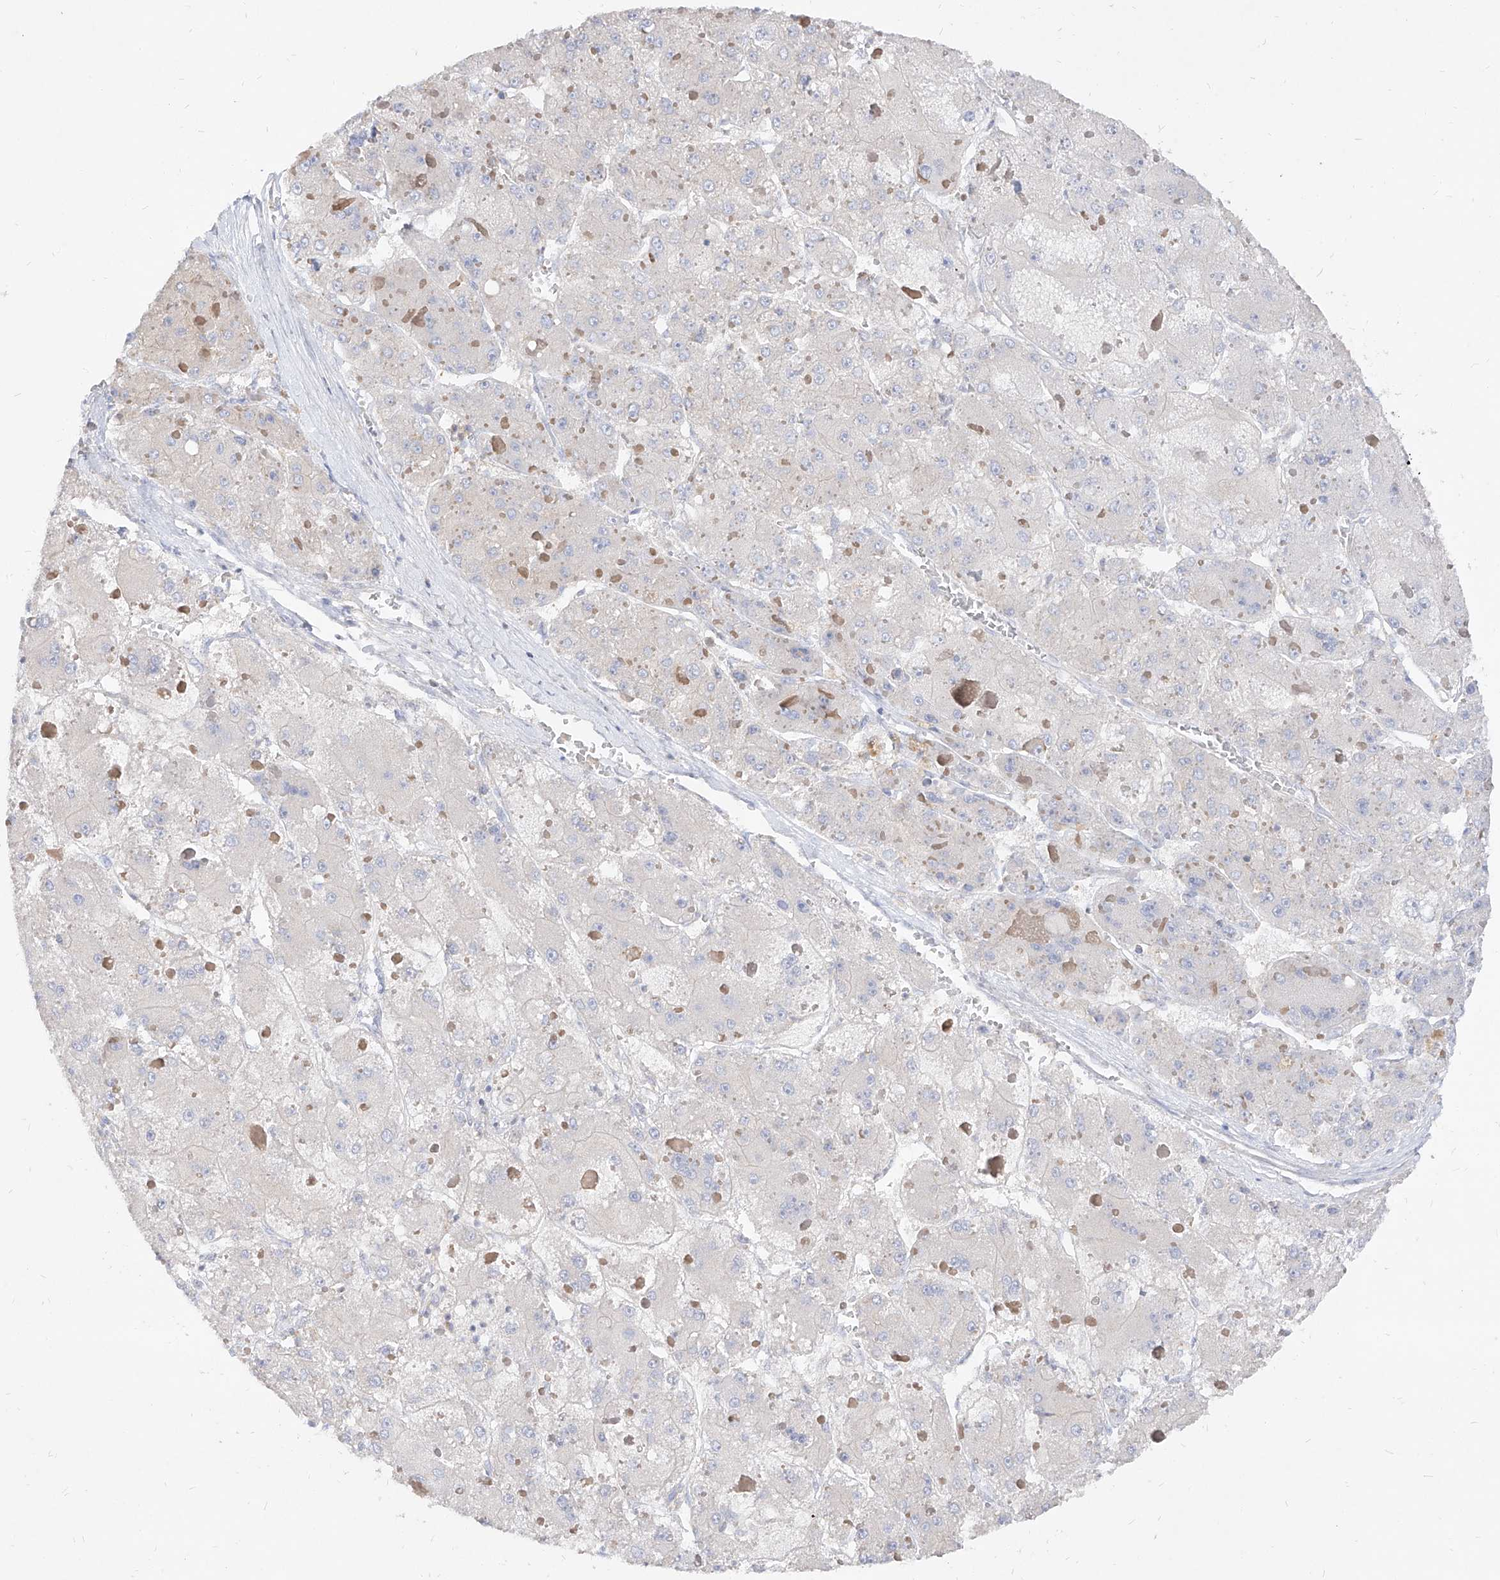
{"staining": {"intensity": "negative", "quantity": "none", "location": "none"}, "tissue": "liver cancer", "cell_type": "Tumor cells", "image_type": "cancer", "snomed": [{"axis": "morphology", "description": "Carcinoma, Hepatocellular, NOS"}, {"axis": "topography", "description": "Liver"}], "caption": "This is an IHC micrograph of liver cancer. There is no expression in tumor cells.", "gene": "RBFOX3", "patient": {"sex": "female", "age": 73}}